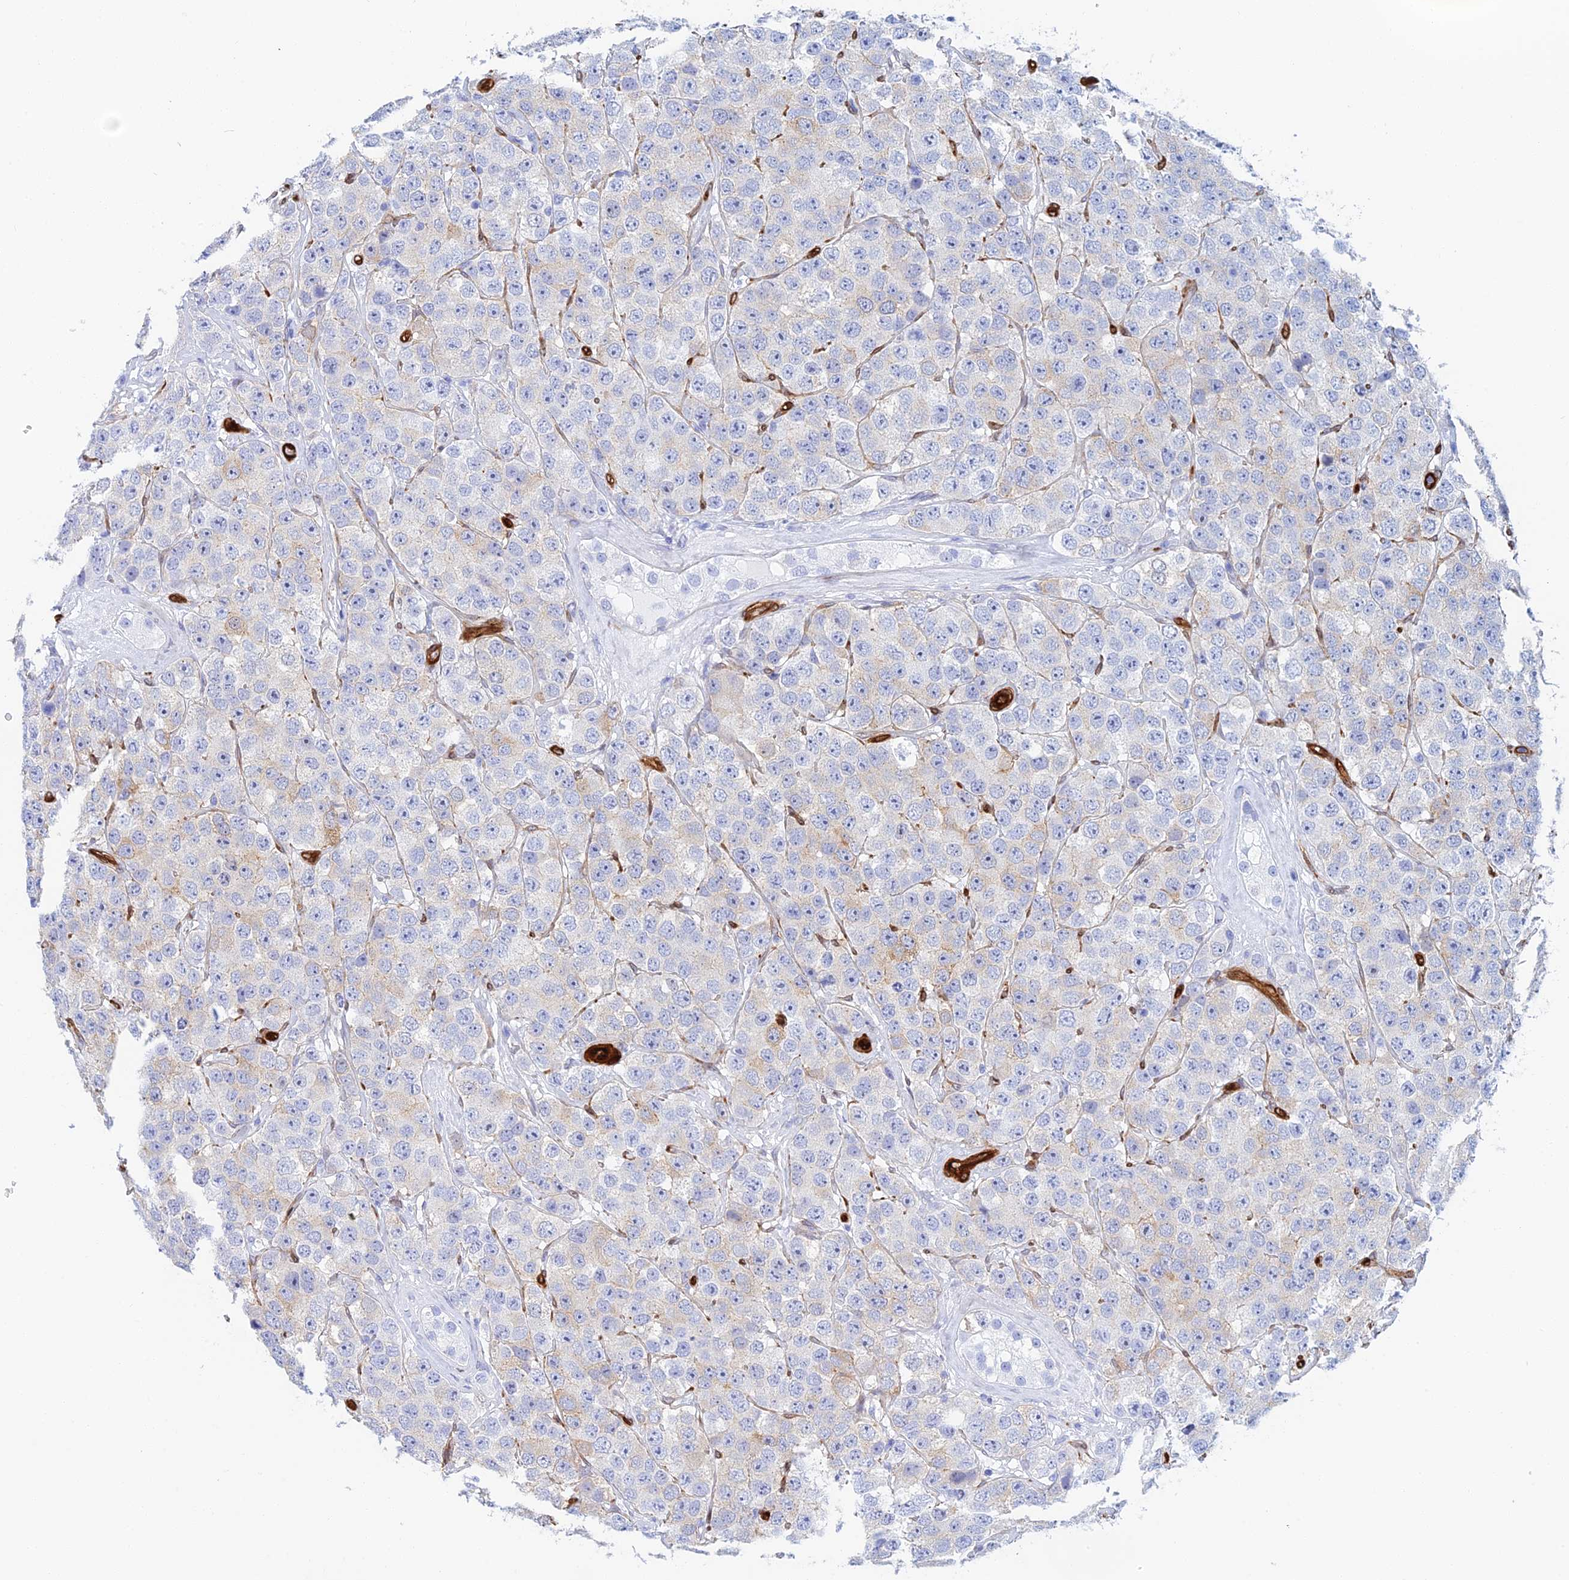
{"staining": {"intensity": "negative", "quantity": "none", "location": "none"}, "tissue": "testis cancer", "cell_type": "Tumor cells", "image_type": "cancer", "snomed": [{"axis": "morphology", "description": "Seminoma, NOS"}, {"axis": "topography", "description": "Testis"}], "caption": "The image shows no significant staining in tumor cells of testis seminoma.", "gene": "CRIP2", "patient": {"sex": "male", "age": 28}}